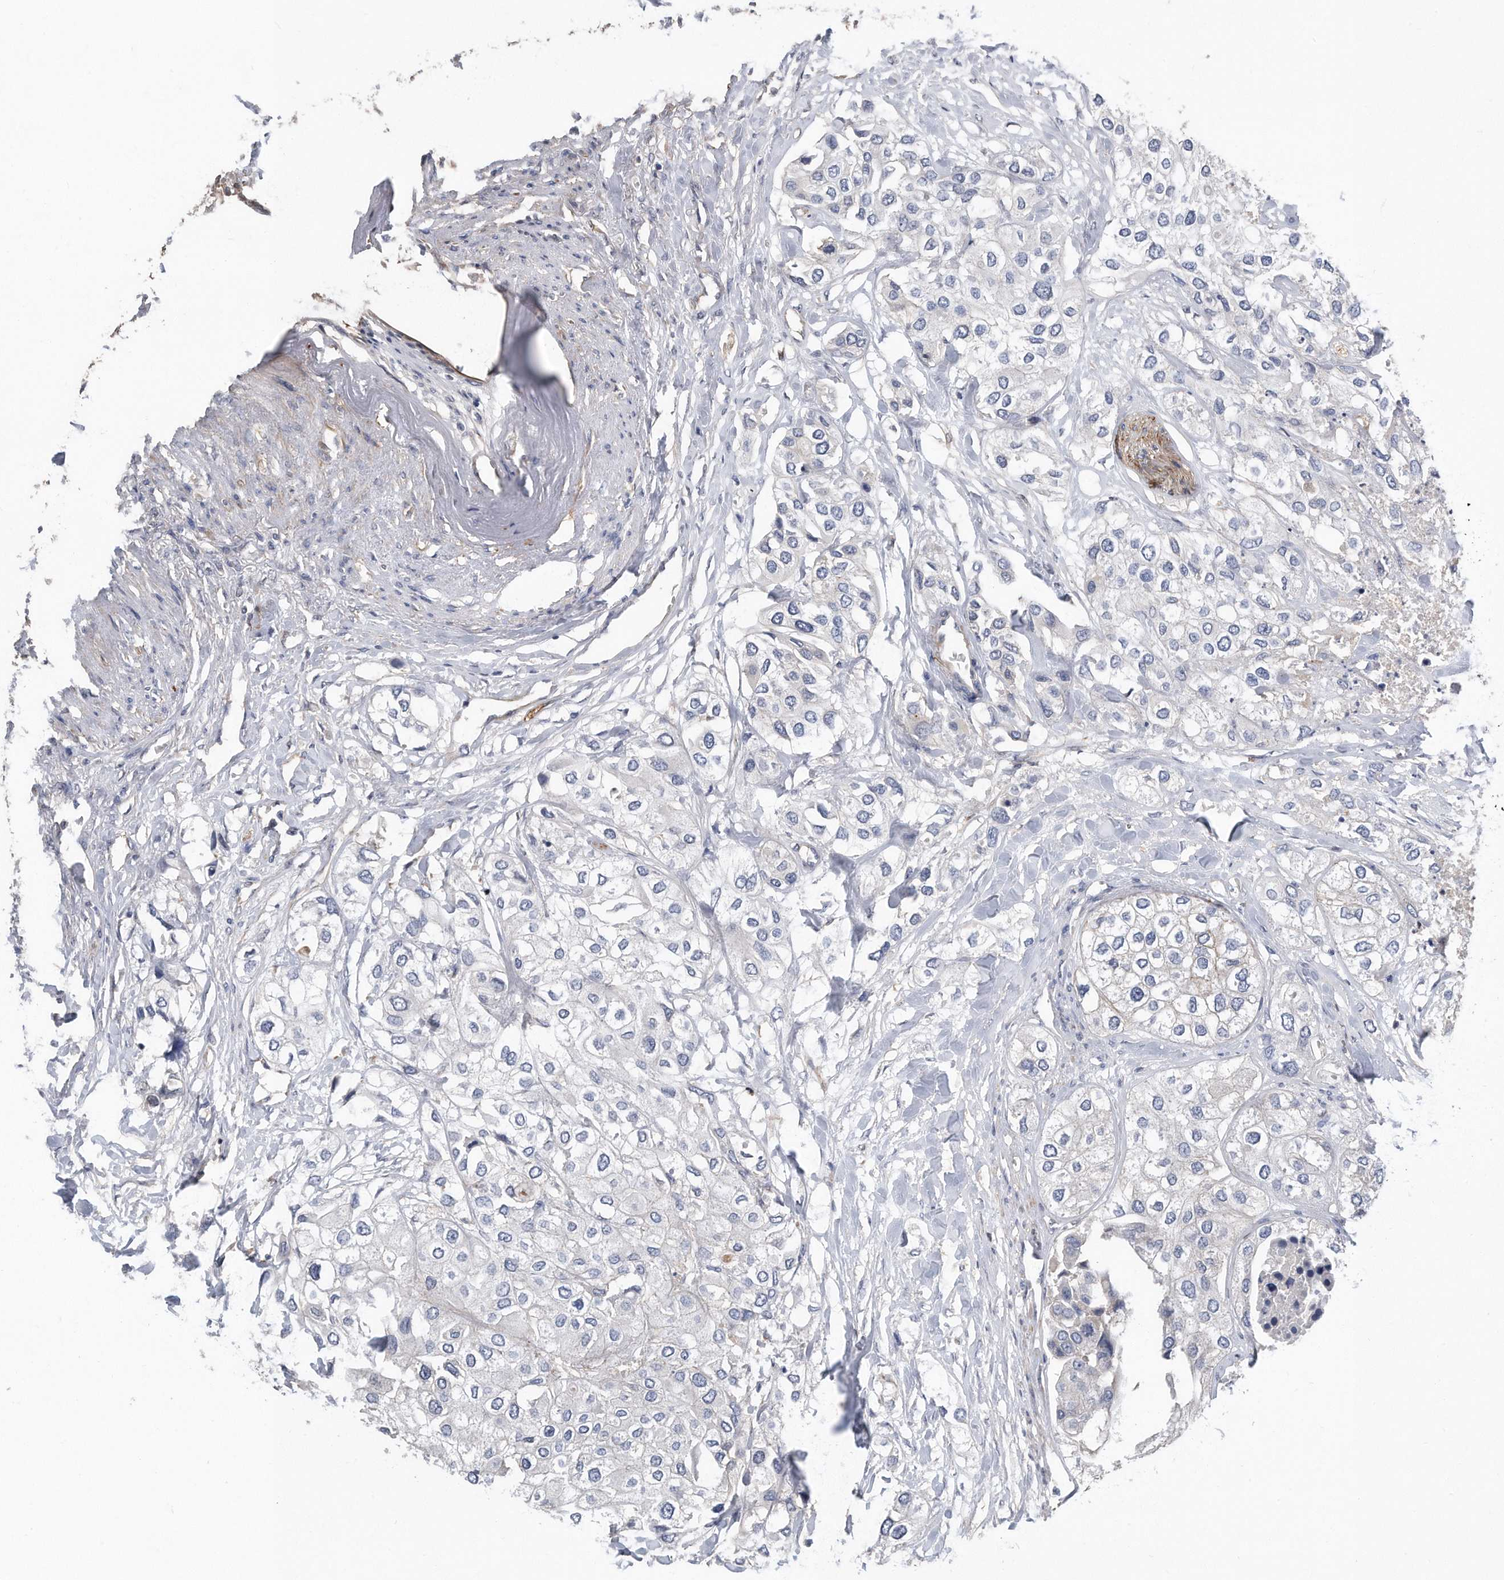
{"staining": {"intensity": "negative", "quantity": "none", "location": "none"}, "tissue": "urothelial cancer", "cell_type": "Tumor cells", "image_type": "cancer", "snomed": [{"axis": "morphology", "description": "Urothelial carcinoma, High grade"}, {"axis": "topography", "description": "Urinary bladder"}], "caption": "Immunohistochemical staining of human urothelial cancer exhibits no significant positivity in tumor cells.", "gene": "GPC1", "patient": {"sex": "male", "age": 64}}